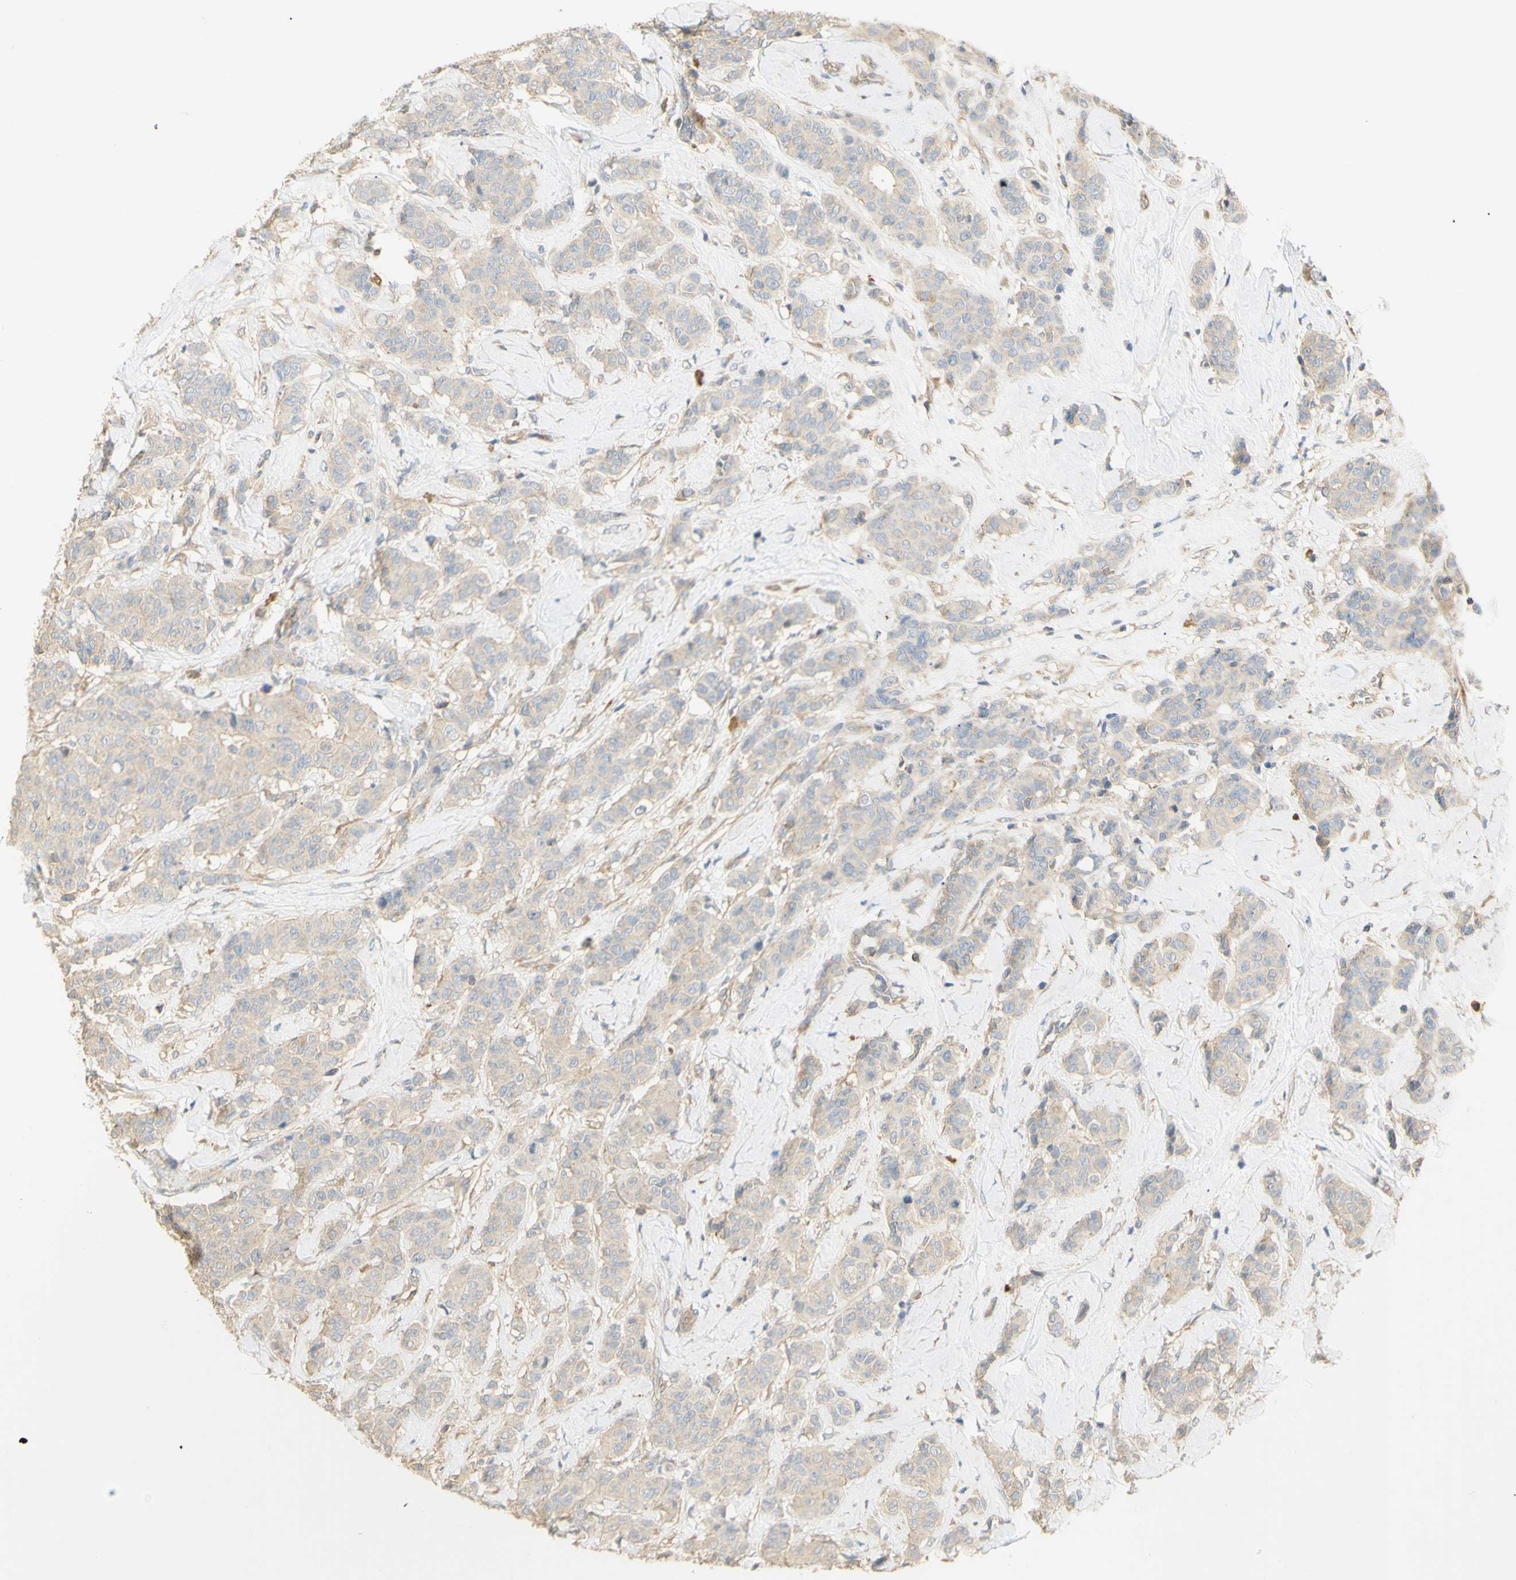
{"staining": {"intensity": "negative", "quantity": "none", "location": "none"}, "tissue": "breast cancer", "cell_type": "Tumor cells", "image_type": "cancer", "snomed": [{"axis": "morphology", "description": "Normal tissue, NOS"}, {"axis": "morphology", "description": "Duct carcinoma"}, {"axis": "topography", "description": "Breast"}], "caption": "Immunohistochemistry (IHC) image of human breast intraductal carcinoma stained for a protein (brown), which displays no staining in tumor cells.", "gene": "KCNE4", "patient": {"sex": "female", "age": 40}}